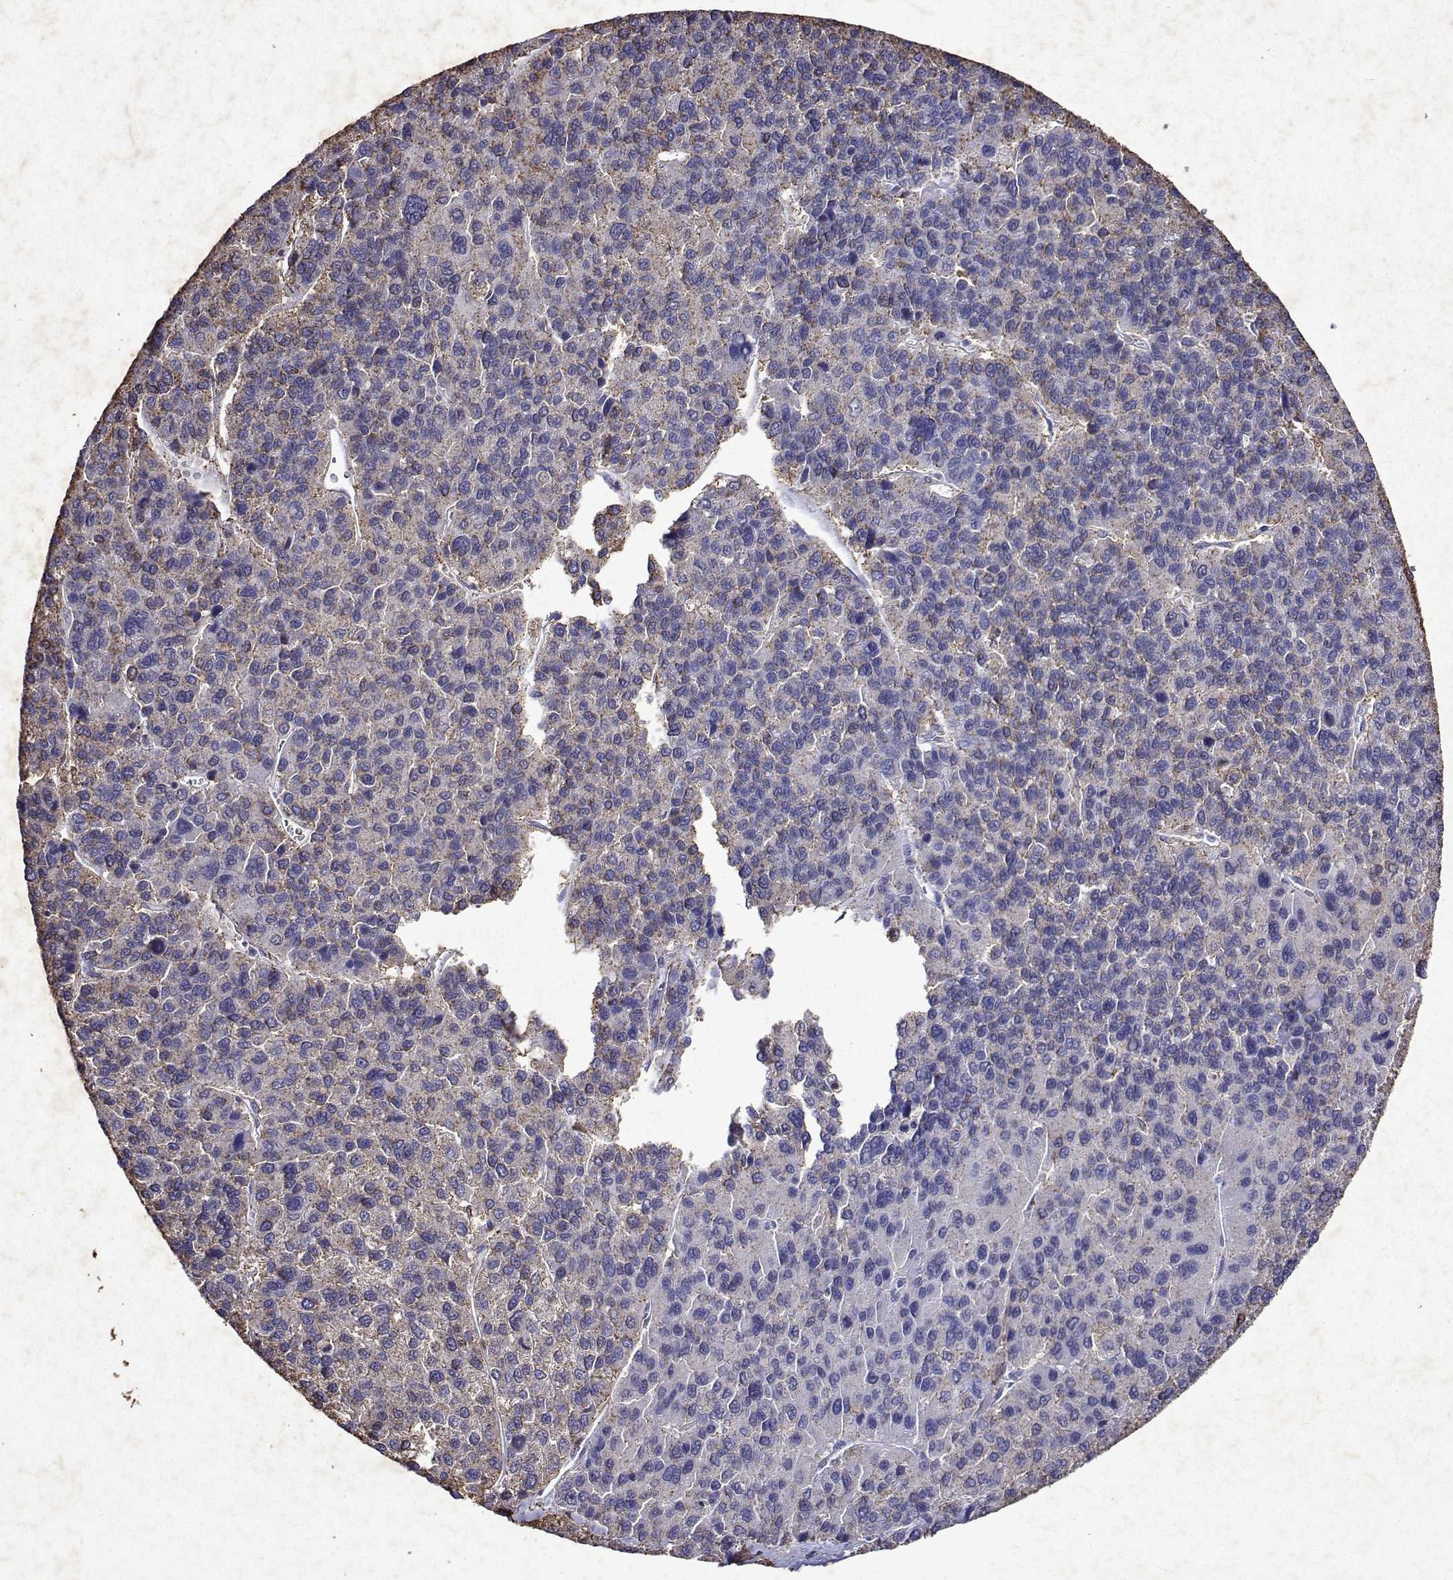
{"staining": {"intensity": "moderate", "quantity": "<25%", "location": "cytoplasmic/membranous"}, "tissue": "liver cancer", "cell_type": "Tumor cells", "image_type": "cancer", "snomed": [{"axis": "morphology", "description": "Carcinoma, Hepatocellular, NOS"}, {"axis": "topography", "description": "Liver"}], "caption": "Approximately <25% of tumor cells in human liver cancer (hepatocellular carcinoma) display moderate cytoplasmic/membranous protein positivity as visualized by brown immunohistochemical staining.", "gene": "DUSP28", "patient": {"sex": "female", "age": 41}}